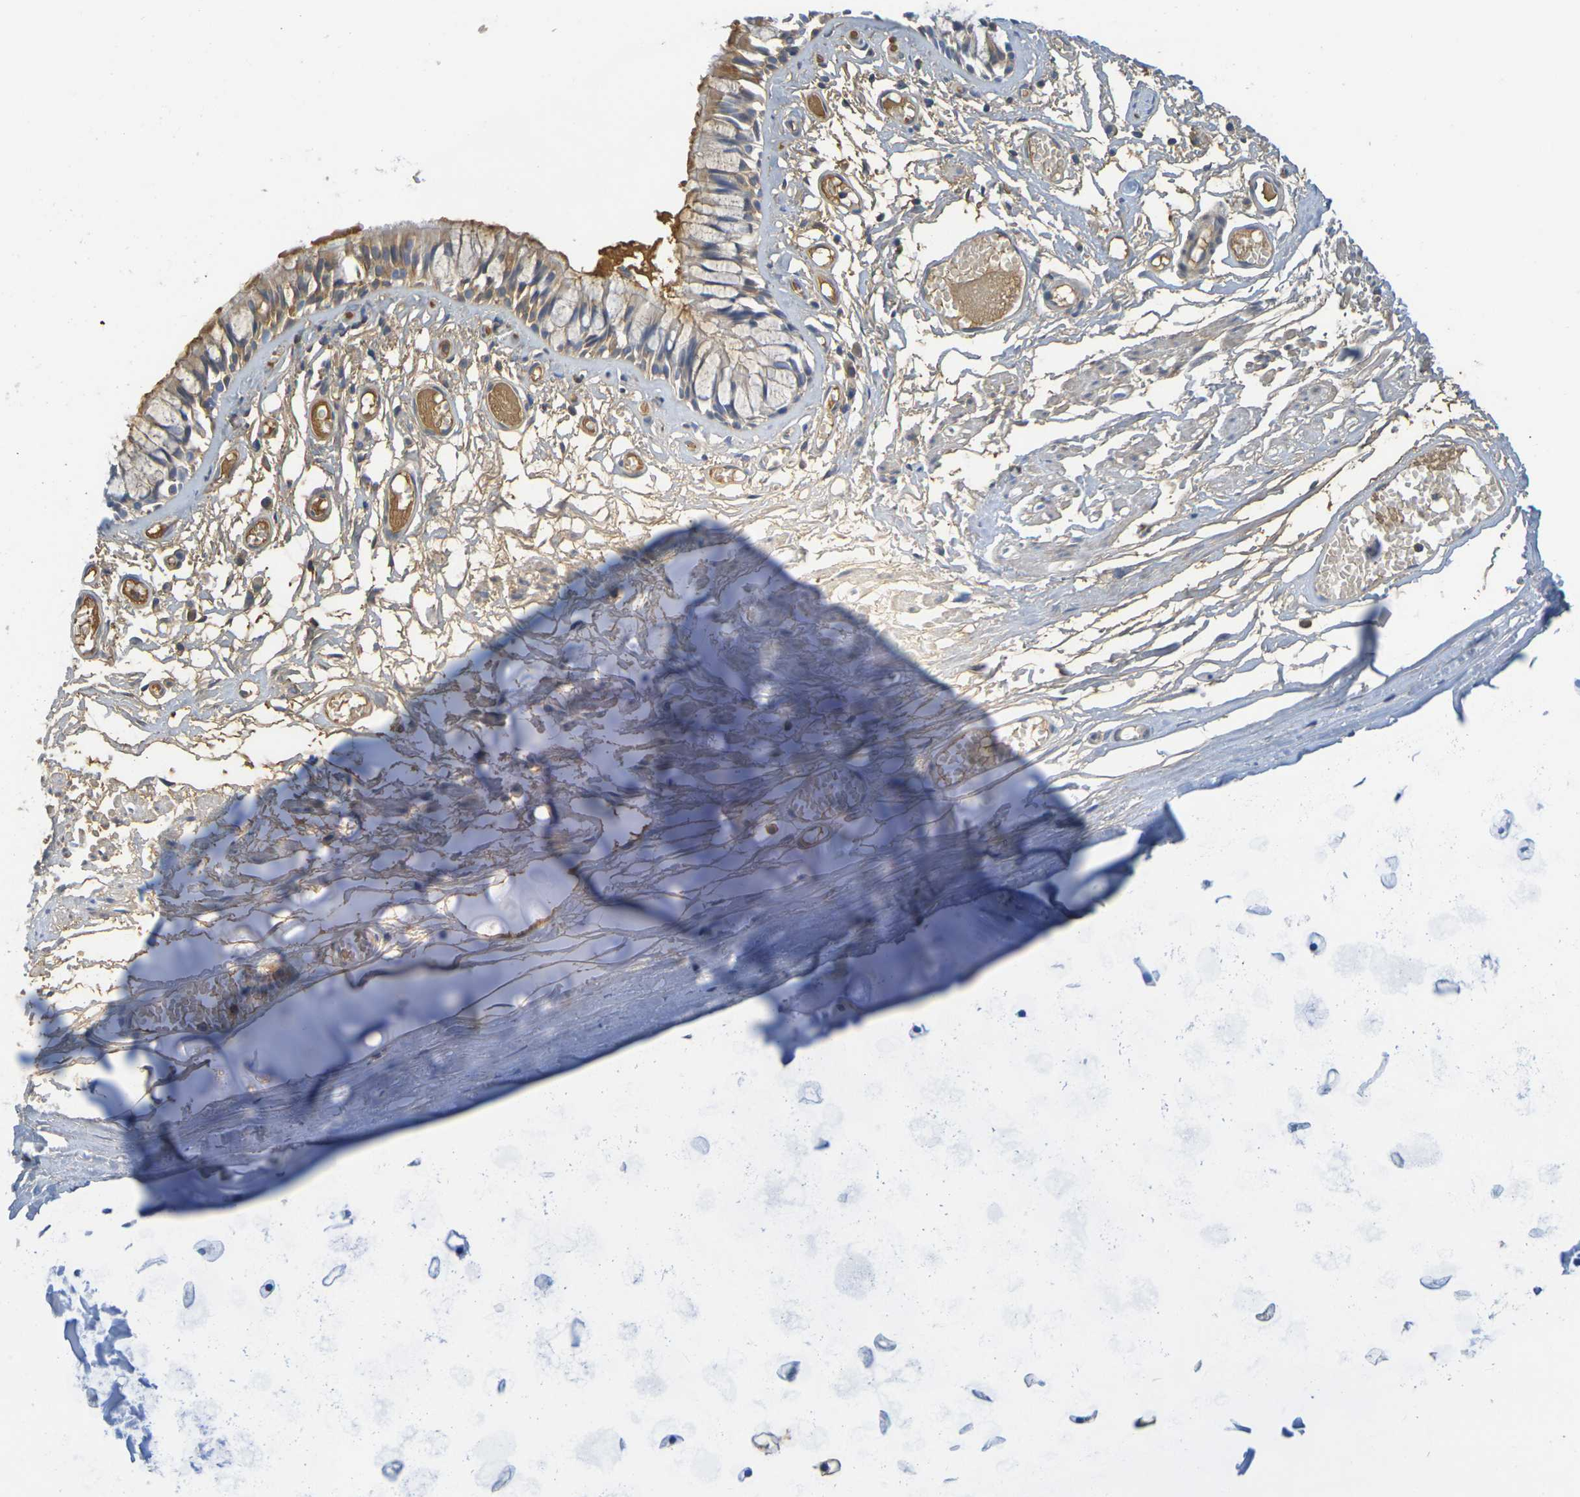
{"staining": {"intensity": "weak", "quantity": ">75%", "location": "cytoplasmic/membranous"}, "tissue": "bronchus", "cell_type": "Respiratory epithelial cells", "image_type": "normal", "snomed": [{"axis": "morphology", "description": "Normal tissue, NOS"}, {"axis": "morphology", "description": "Inflammation, NOS"}, {"axis": "topography", "description": "Cartilage tissue"}, {"axis": "topography", "description": "Lung"}], "caption": "This micrograph shows benign bronchus stained with IHC to label a protein in brown. The cytoplasmic/membranous of respiratory epithelial cells show weak positivity for the protein. Nuclei are counter-stained blue.", "gene": "C1QA", "patient": {"sex": "male", "age": 71}}